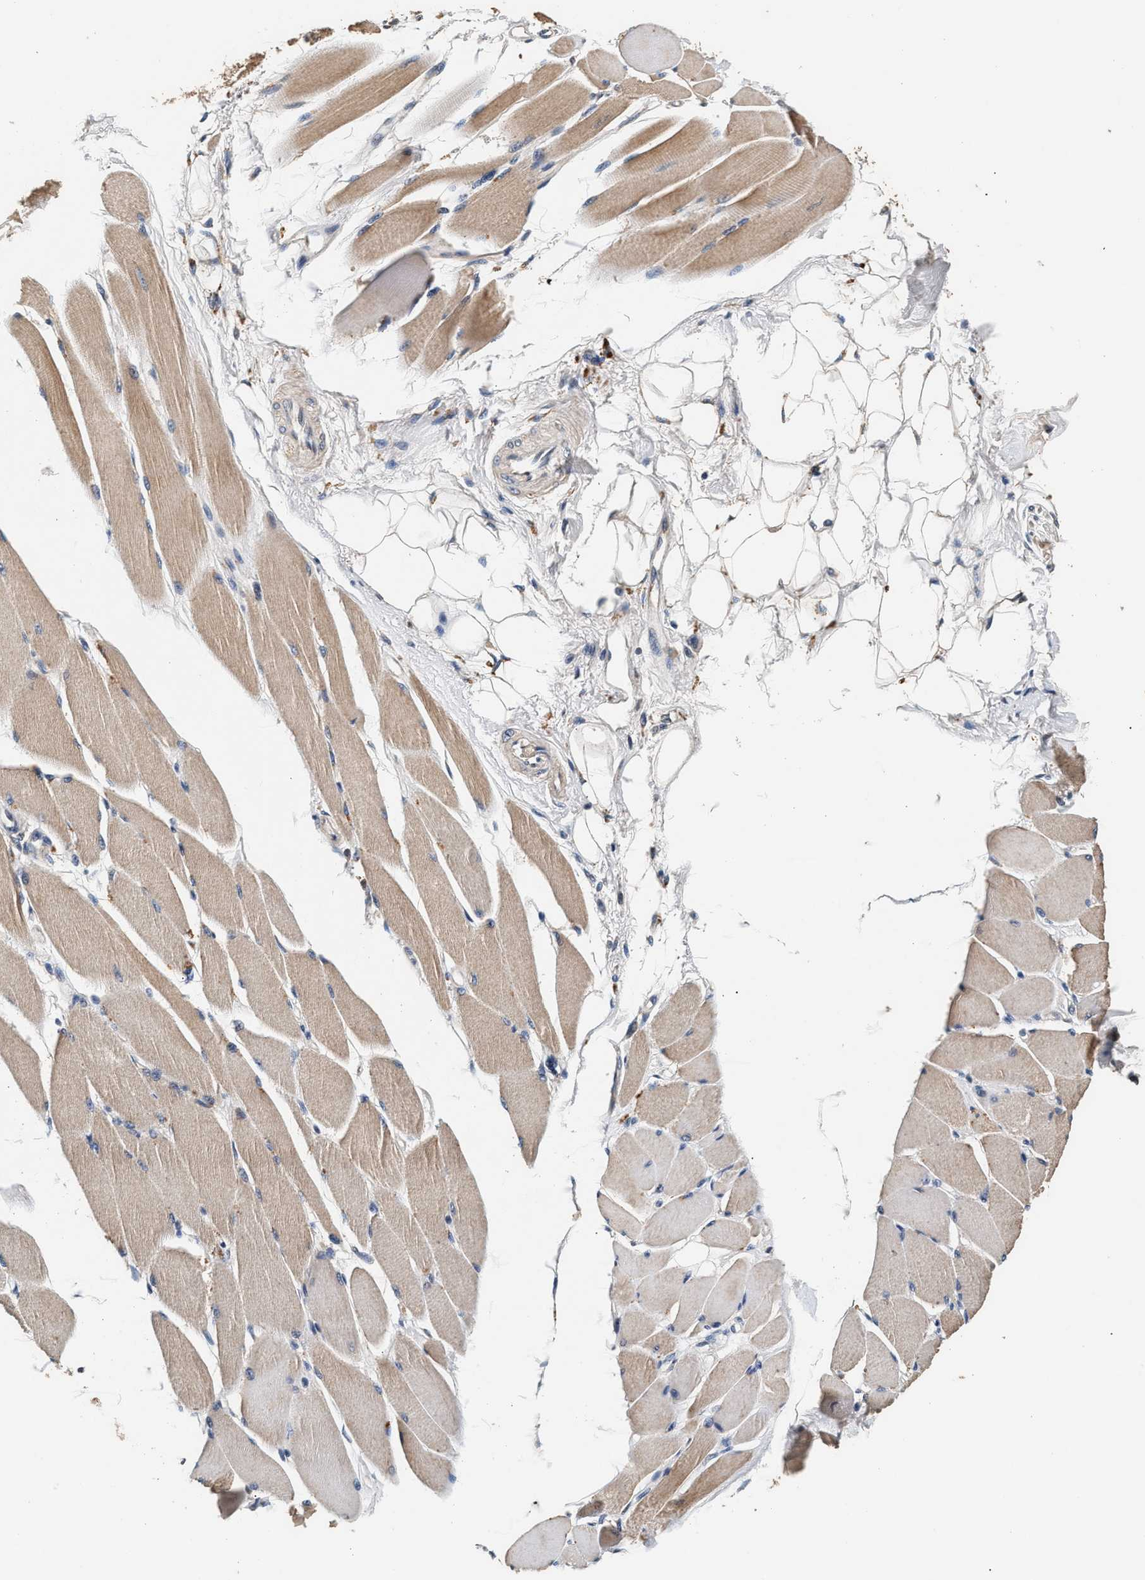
{"staining": {"intensity": "moderate", "quantity": ">75%", "location": "cytoplasmic/membranous"}, "tissue": "skeletal muscle", "cell_type": "Myocytes", "image_type": "normal", "snomed": [{"axis": "morphology", "description": "Normal tissue, NOS"}, {"axis": "topography", "description": "Skeletal muscle"}, {"axis": "topography", "description": "Peripheral nerve tissue"}], "caption": "A brown stain shows moderate cytoplasmic/membranous expression of a protein in myocytes of normal human skeletal muscle.", "gene": "PTGR3", "patient": {"sex": "female", "age": 84}}